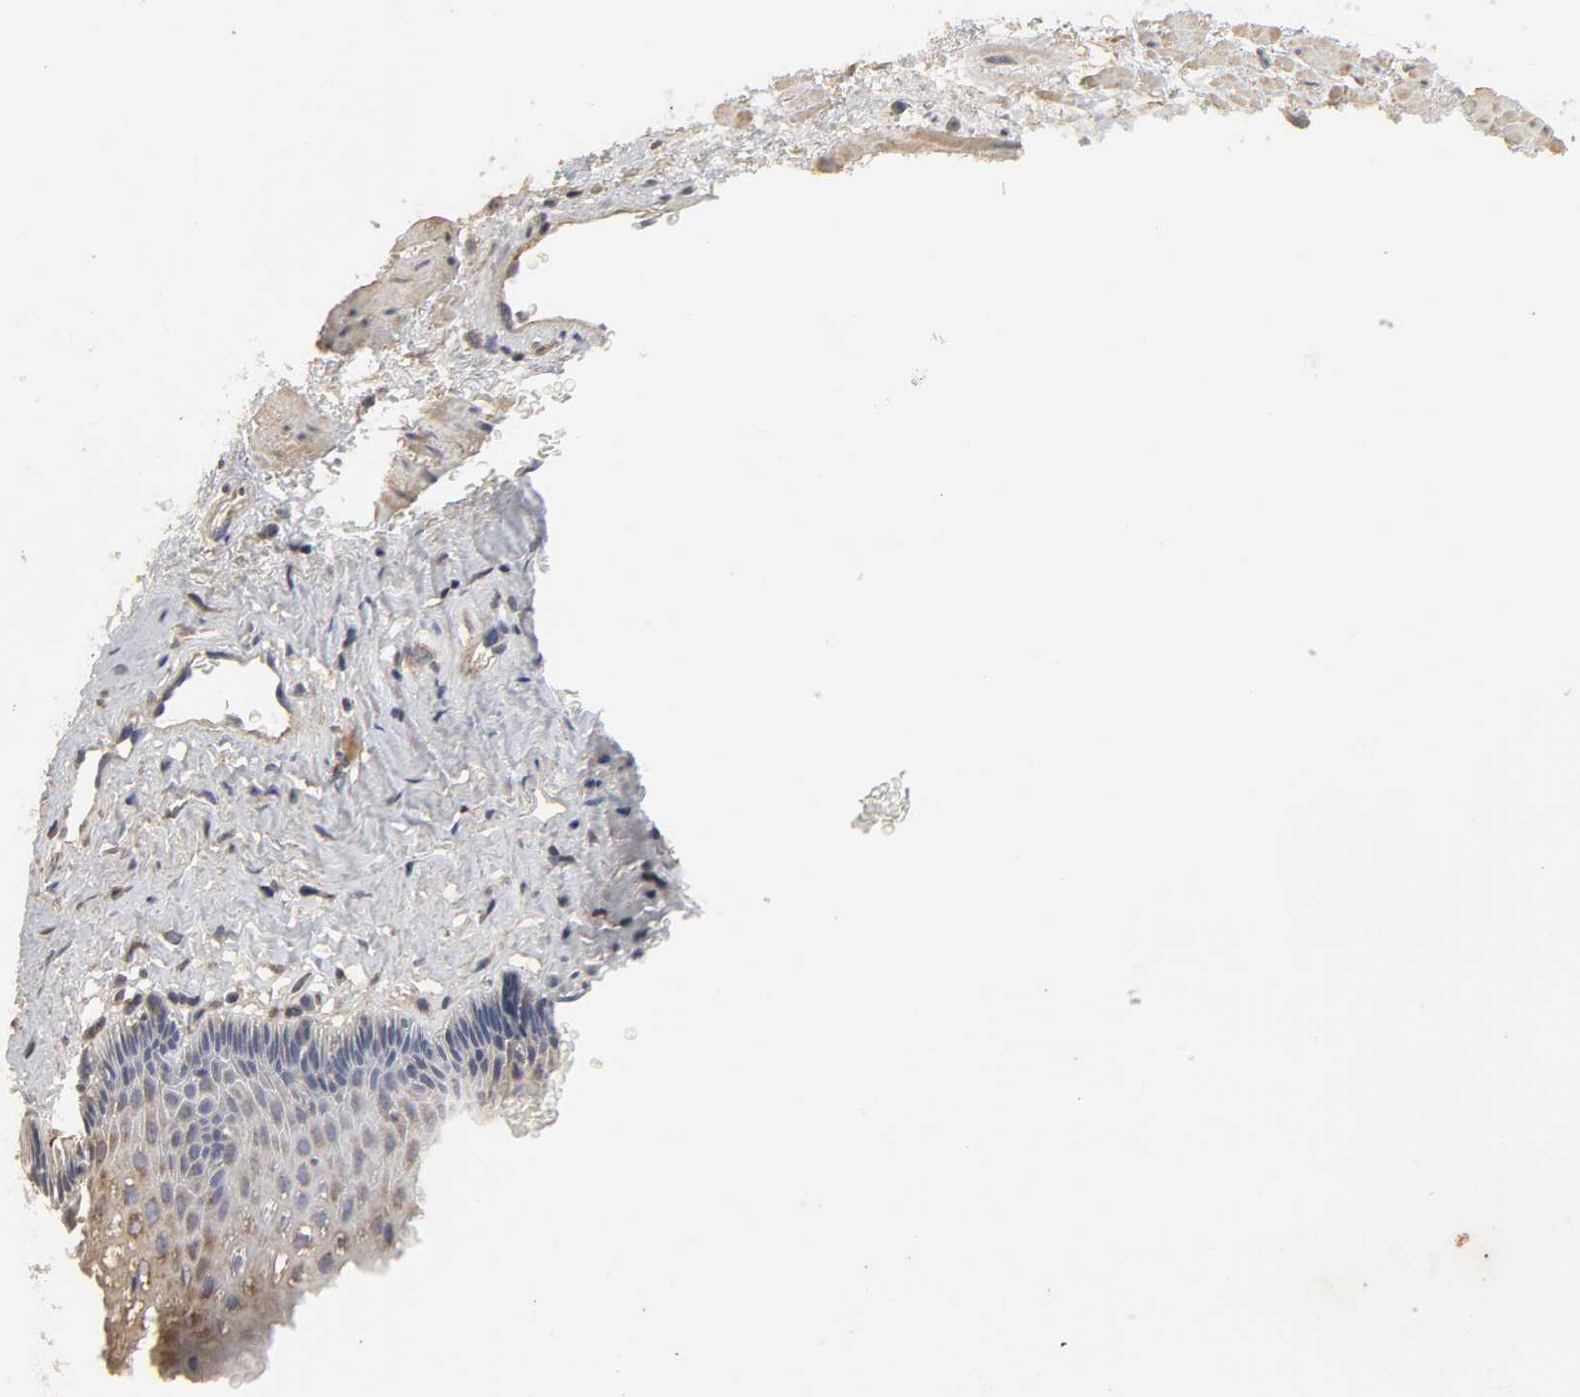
{"staining": {"intensity": "moderate", "quantity": ">75%", "location": "cytoplasmic/membranous"}, "tissue": "esophagus", "cell_type": "Squamous epithelial cells", "image_type": "normal", "snomed": [{"axis": "morphology", "description": "Normal tissue, NOS"}, {"axis": "topography", "description": "Esophagus"}], "caption": "DAB immunohistochemical staining of unremarkable human esophagus shows moderate cytoplasmic/membranous protein staining in approximately >75% of squamous epithelial cells. (IHC, brightfield microscopy, high magnification).", "gene": "SH3GLB1", "patient": {"sex": "female", "age": 70}}